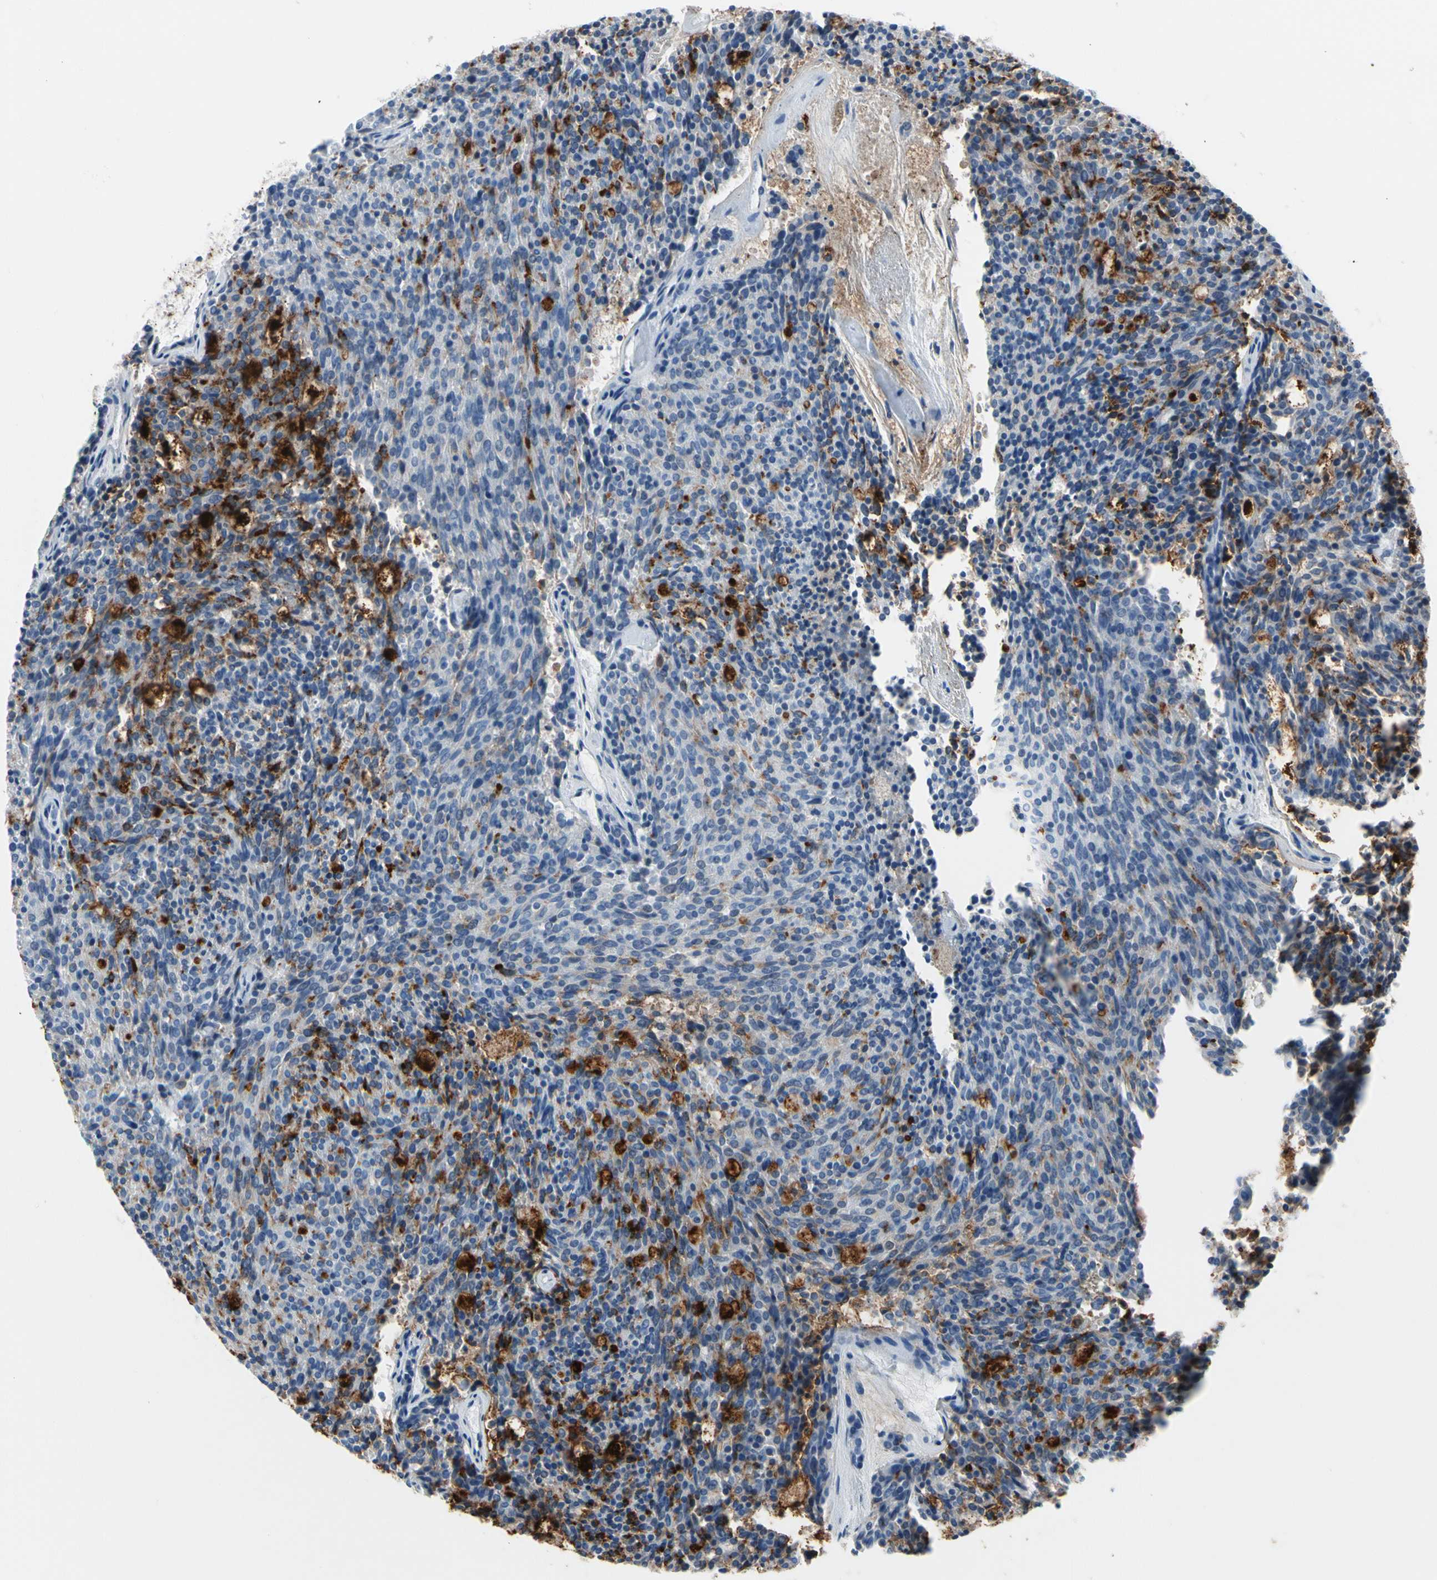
{"staining": {"intensity": "strong", "quantity": "<25%", "location": "cytoplasmic/membranous"}, "tissue": "carcinoid", "cell_type": "Tumor cells", "image_type": "cancer", "snomed": [{"axis": "morphology", "description": "Carcinoid, malignant, NOS"}, {"axis": "topography", "description": "Pancreas"}], "caption": "Strong cytoplasmic/membranous expression for a protein is appreciated in about <25% of tumor cells of malignant carcinoid using IHC.", "gene": "MUC5B", "patient": {"sex": "female", "age": 54}}